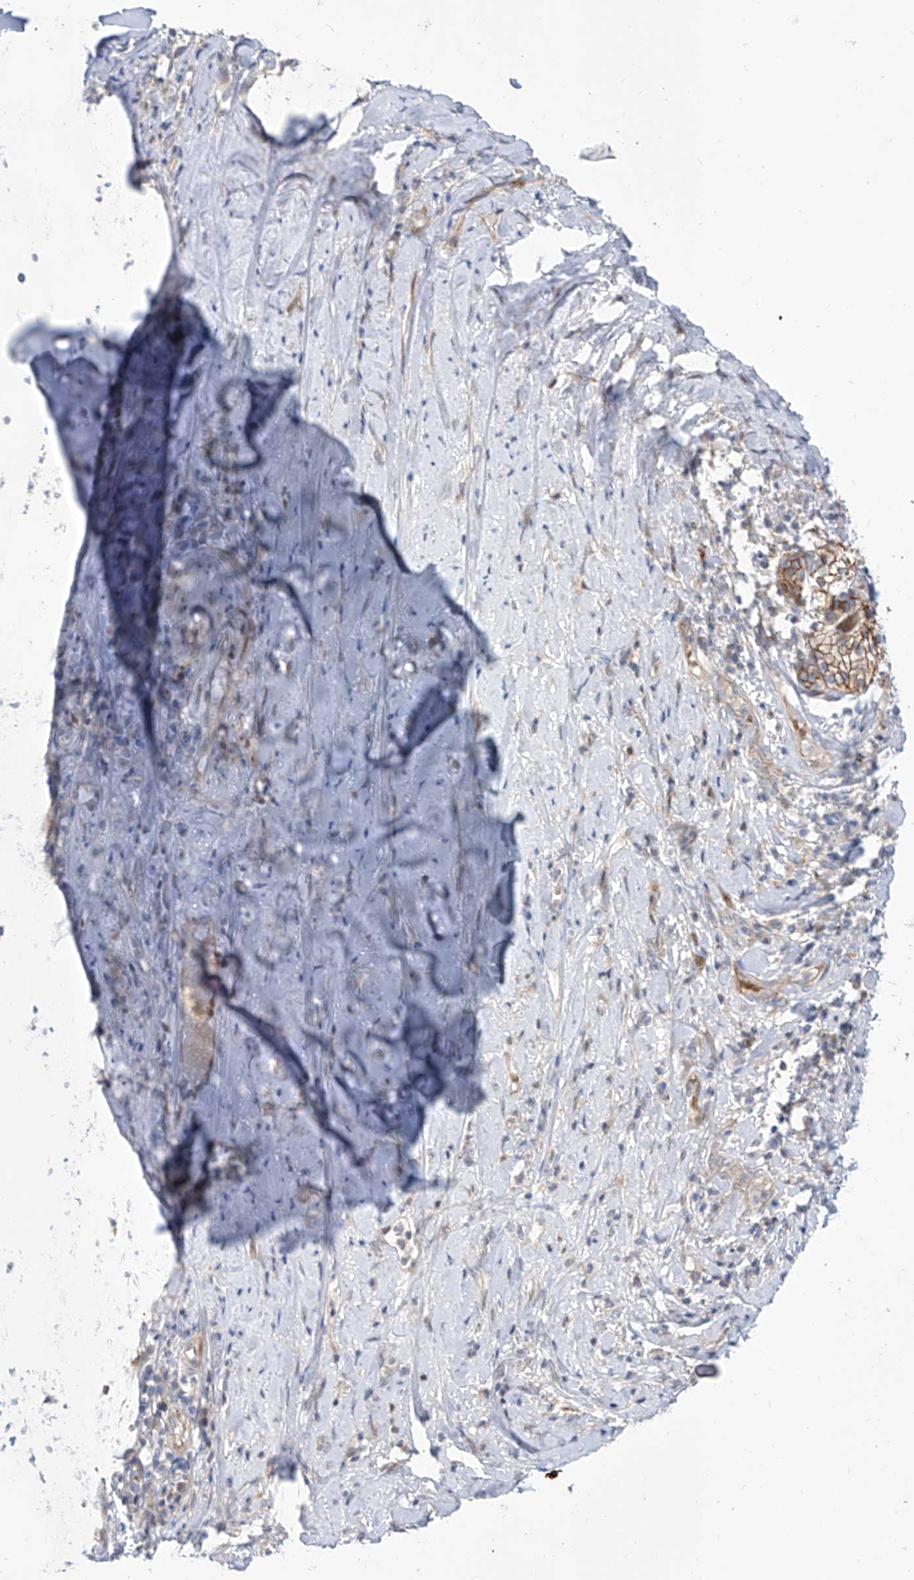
{"staining": {"intensity": "negative", "quantity": "none", "location": "none"}, "tissue": "adipose tissue", "cell_type": "Adipocytes", "image_type": "normal", "snomed": [{"axis": "morphology", "description": "Normal tissue, NOS"}, {"axis": "morphology", "description": "Basal cell carcinoma"}, {"axis": "topography", "description": "Cartilage tissue"}, {"axis": "topography", "description": "Nasopharynx"}, {"axis": "topography", "description": "Oral tissue"}], "caption": "Immunohistochemistry of unremarkable human adipose tissue shows no expression in adipocytes.", "gene": "LRRC1", "patient": {"sex": "female", "age": 77}}